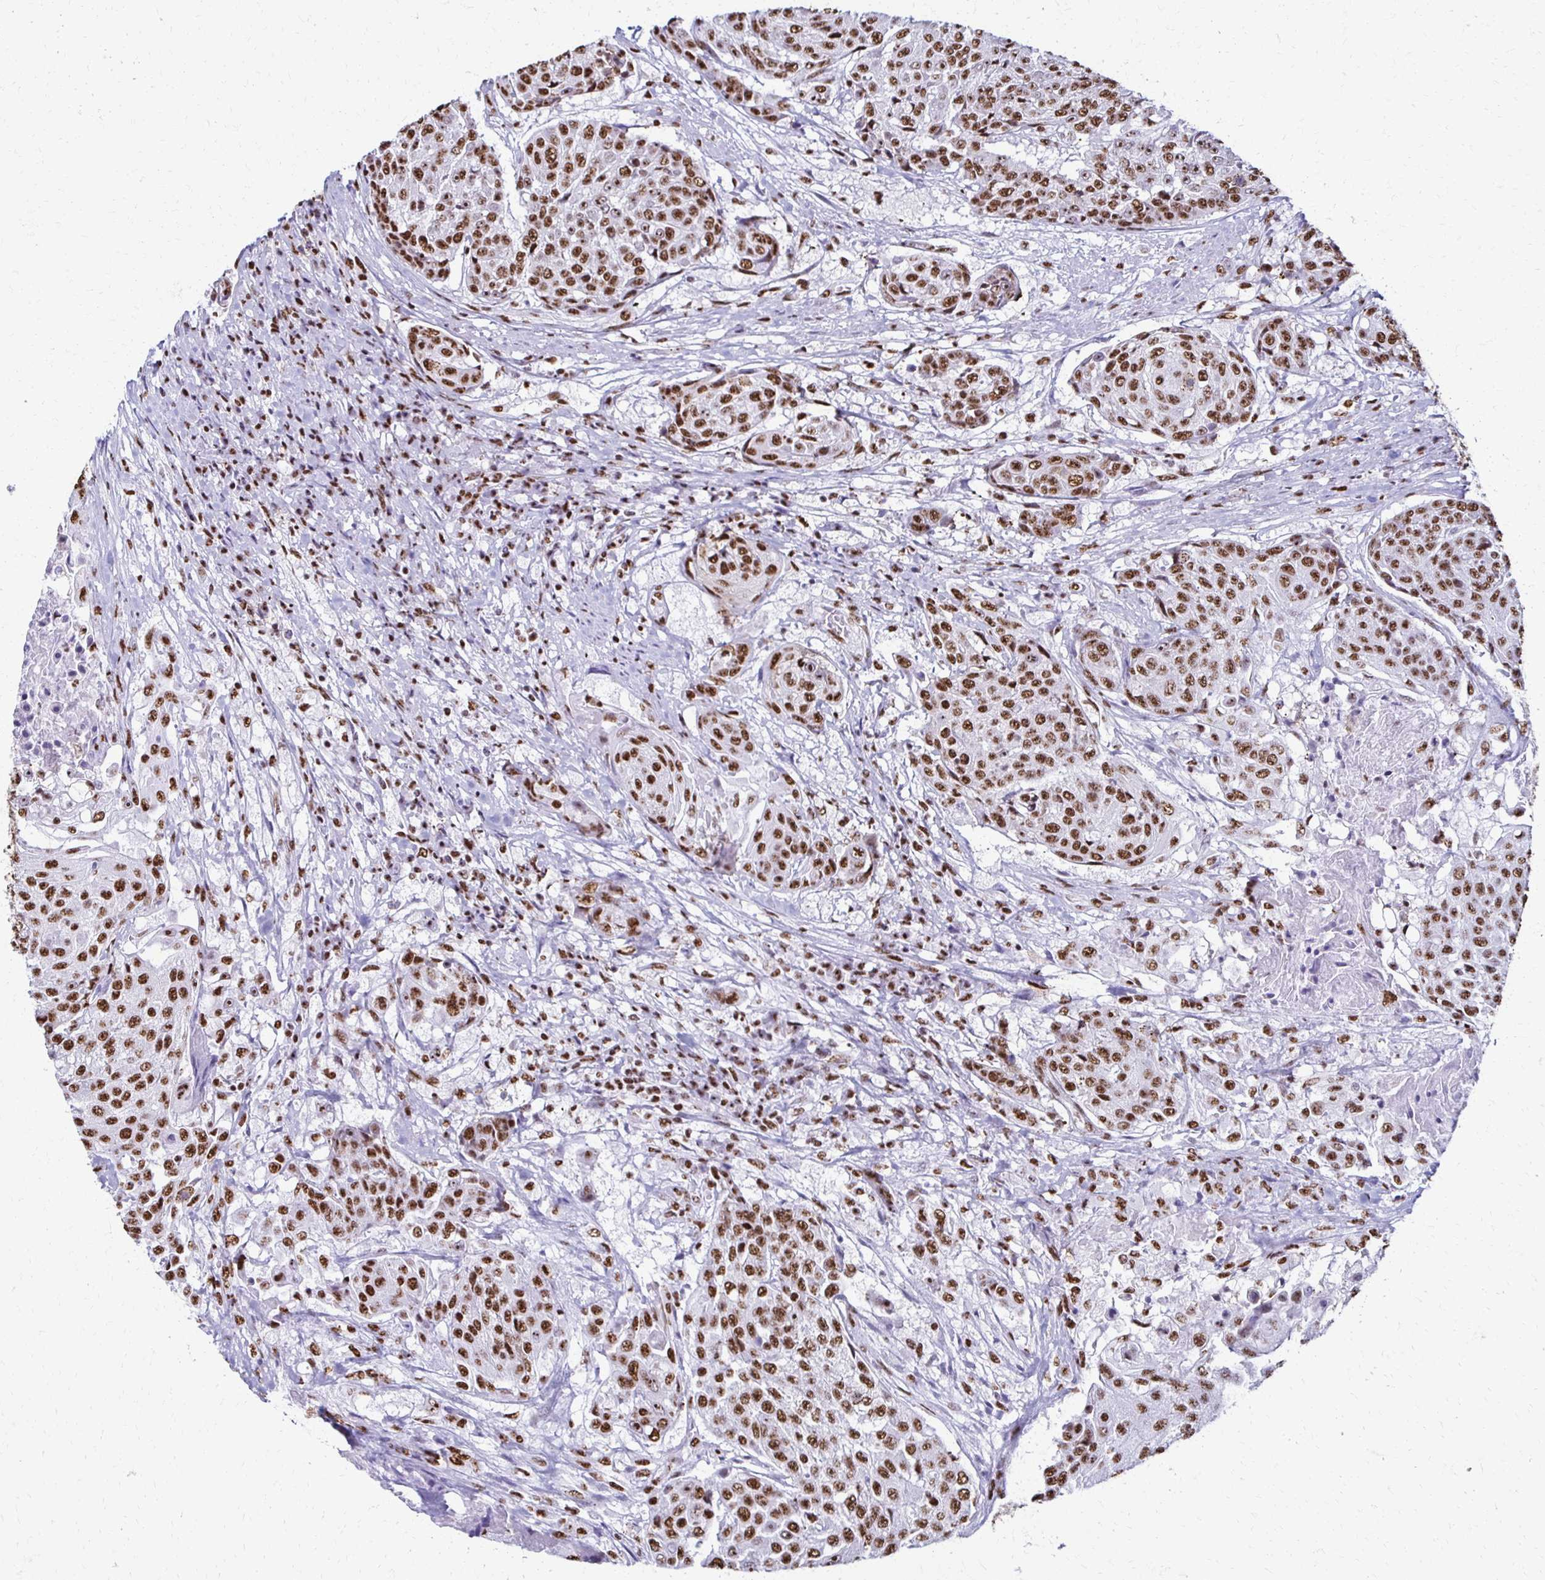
{"staining": {"intensity": "moderate", "quantity": ">75%", "location": "nuclear"}, "tissue": "urothelial cancer", "cell_type": "Tumor cells", "image_type": "cancer", "snomed": [{"axis": "morphology", "description": "Urothelial carcinoma, High grade"}, {"axis": "topography", "description": "Urinary bladder"}], "caption": "Immunohistochemistry (IHC) of human high-grade urothelial carcinoma demonstrates medium levels of moderate nuclear expression in about >75% of tumor cells.", "gene": "NONO", "patient": {"sex": "female", "age": 63}}